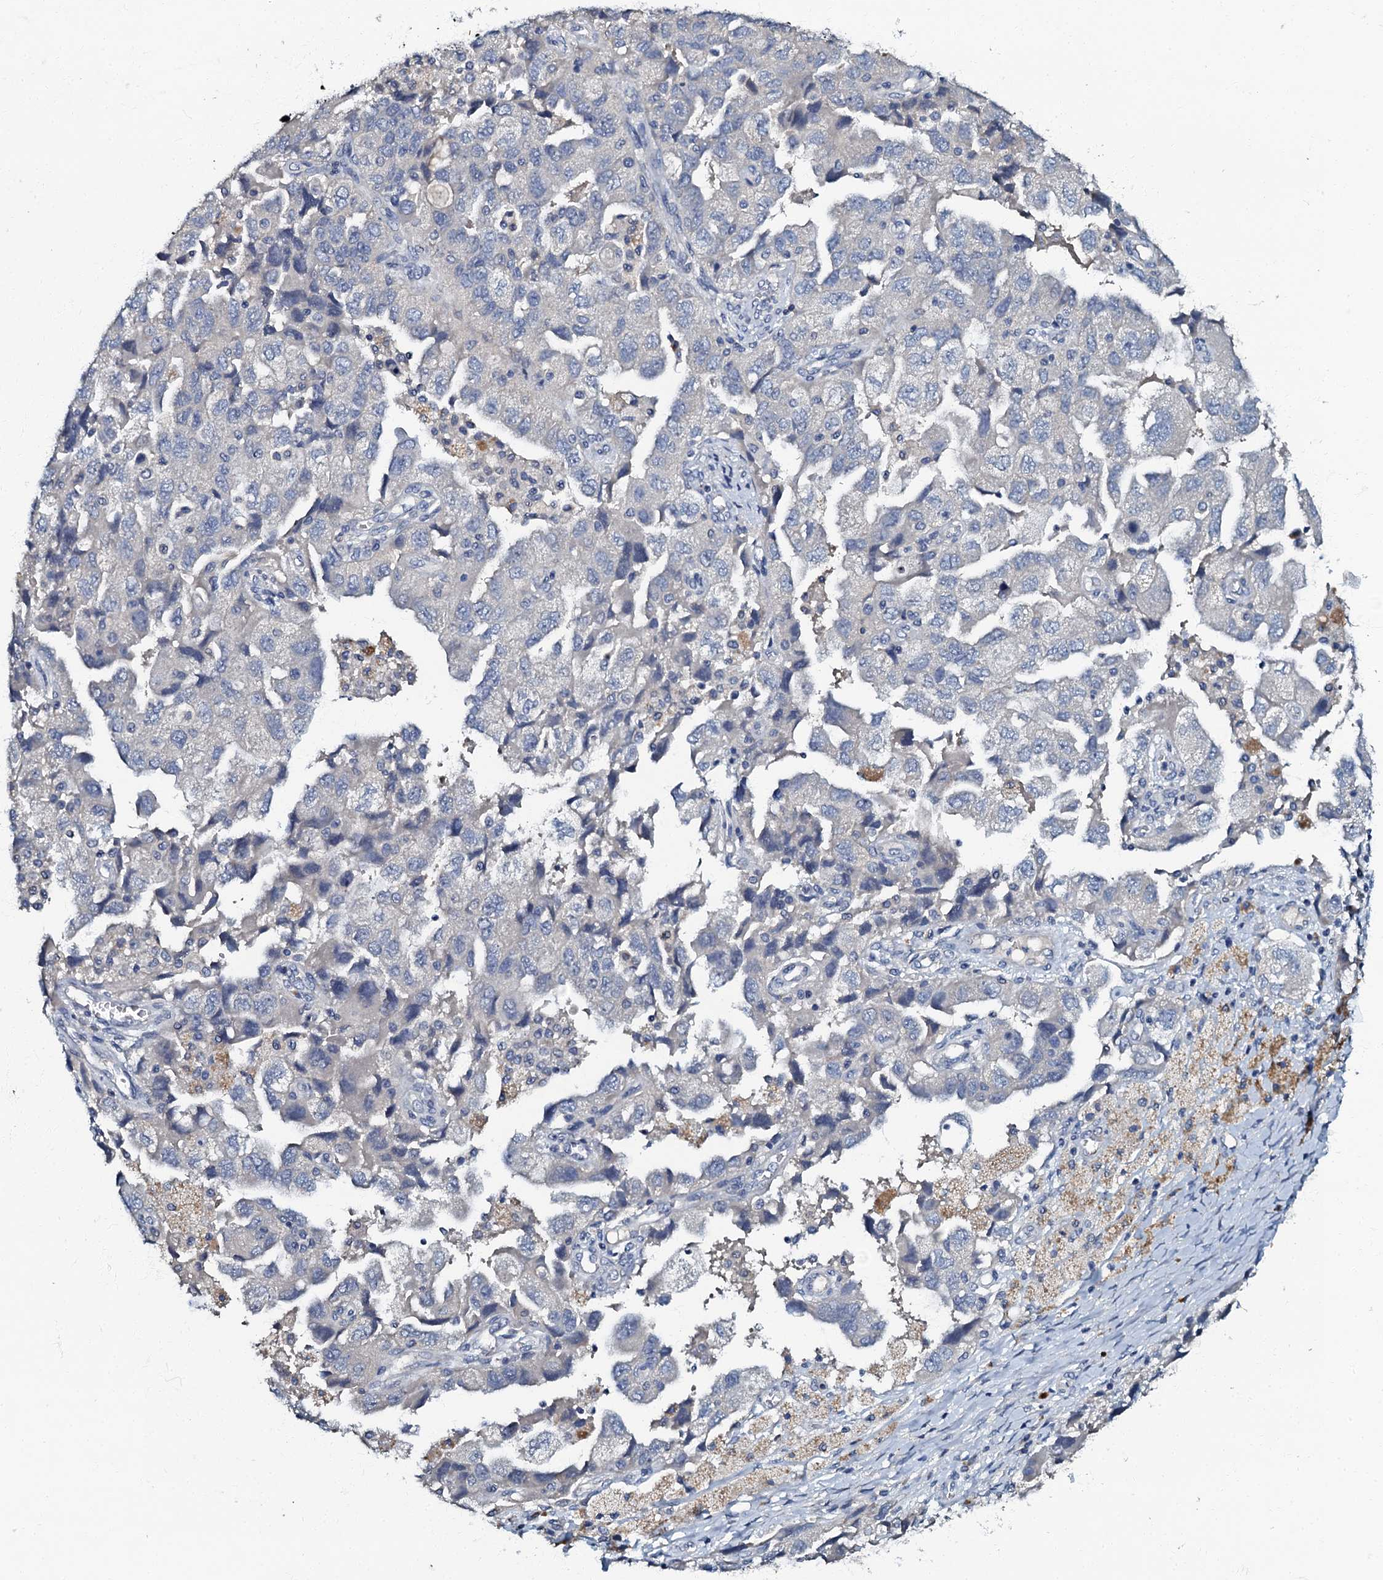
{"staining": {"intensity": "negative", "quantity": "none", "location": "none"}, "tissue": "ovarian cancer", "cell_type": "Tumor cells", "image_type": "cancer", "snomed": [{"axis": "morphology", "description": "Carcinoma, NOS"}, {"axis": "morphology", "description": "Cystadenocarcinoma, serous, NOS"}, {"axis": "topography", "description": "Ovary"}], "caption": "Immunohistochemistry (IHC) of ovarian serous cystadenocarcinoma reveals no positivity in tumor cells.", "gene": "OLAH", "patient": {"sex": "female", "age": 69}}